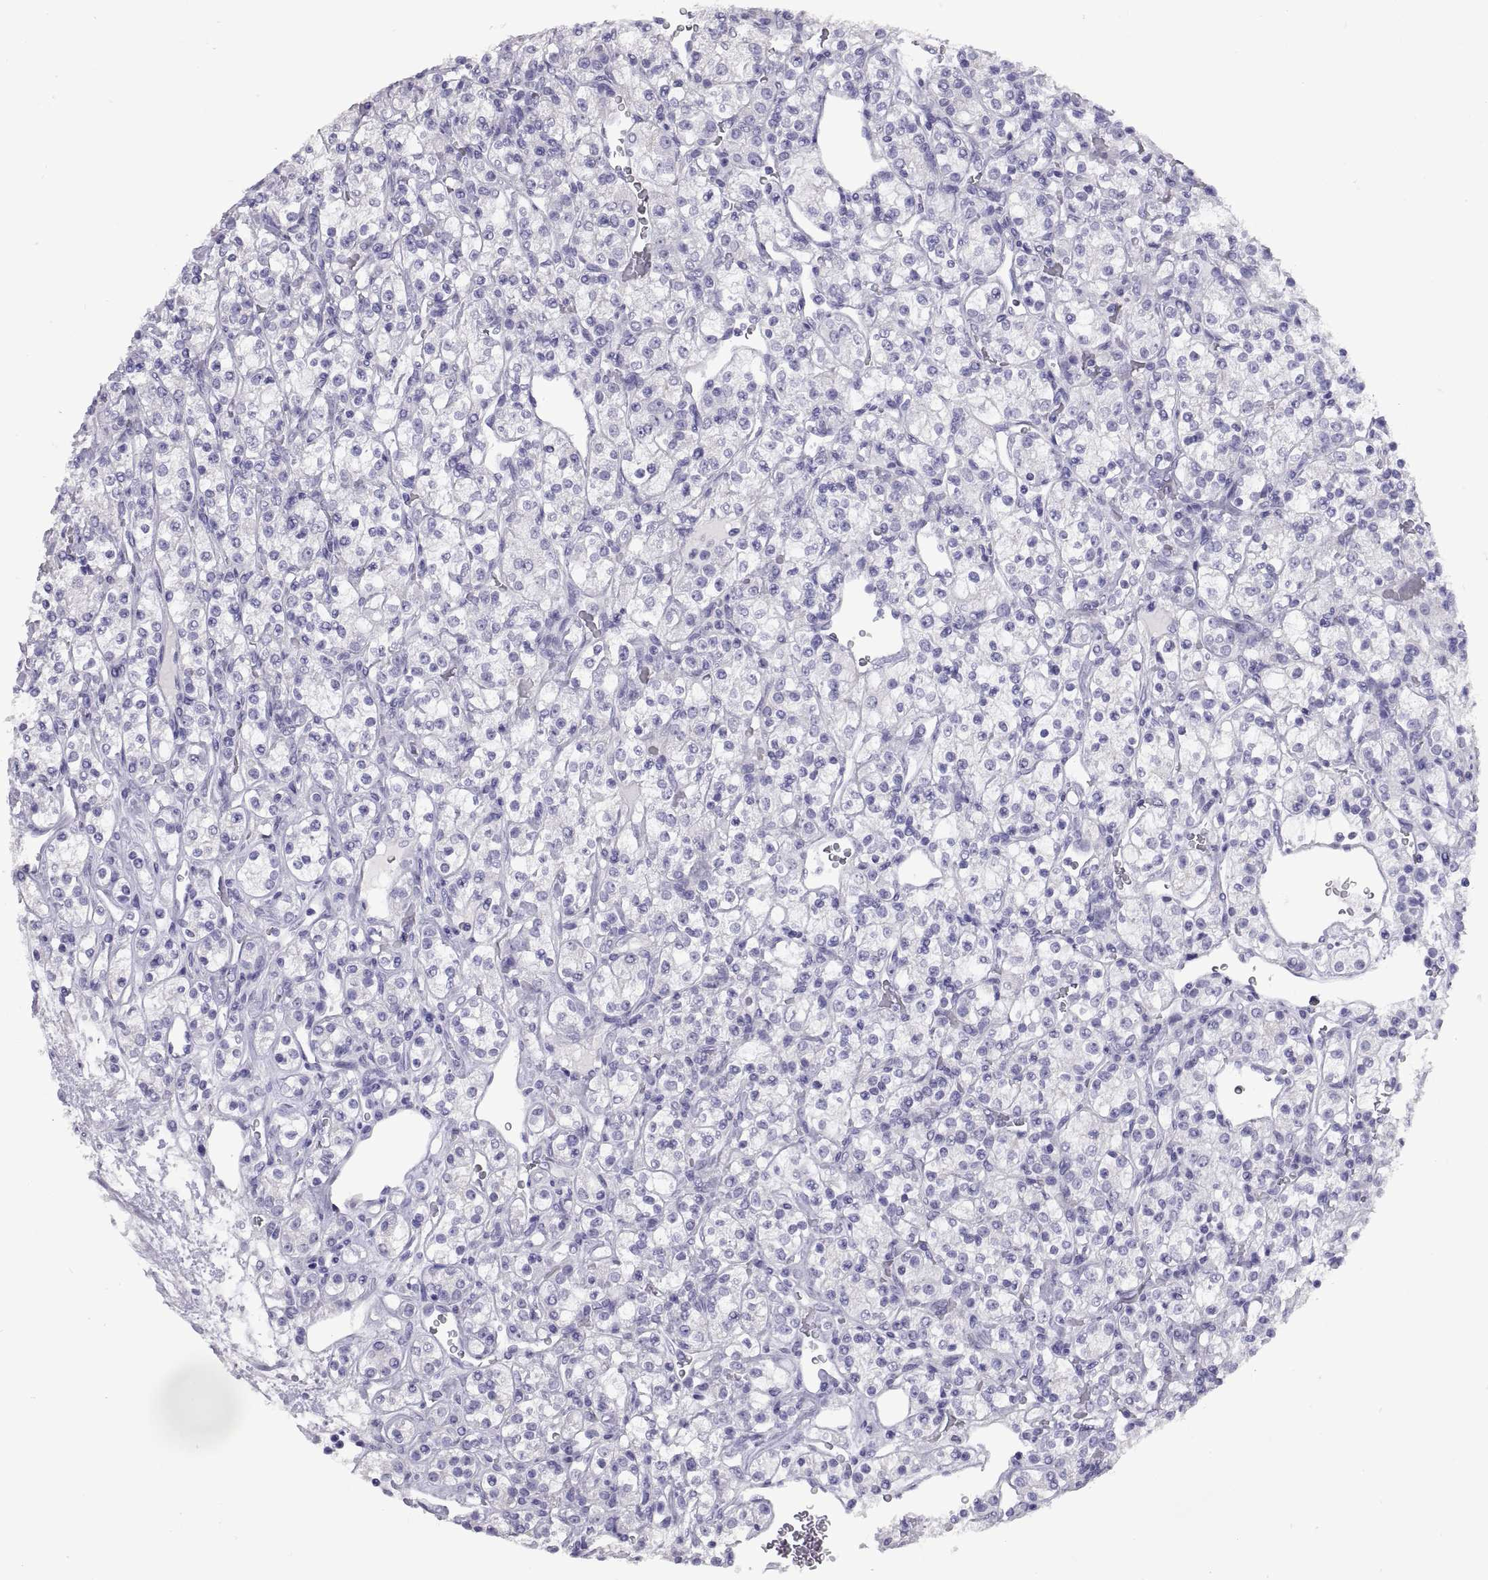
{"staining": {"intensity": "negative", "quantity": "none", "location": "none"}, "tissue": "renal cancer", "cell_type": "Tumor cells", "image_type": "cancer", "snomed": [{"axis": "morphology", "description": "Adenocarcinoma, NOS"}, {"axis": "topography", "description": "Kidney"}], "caption": "The micrograph exhibits no significant positivity in tumor cells of renal adenocarcinoma. (Stains: DAB immunohistochemistry (IHC) with hematoxylin counter stain, Microscopy: brightfield microscopy at high magnification).", "gene": "RGS20", "patient": {"sex": "male", "age": 77}}